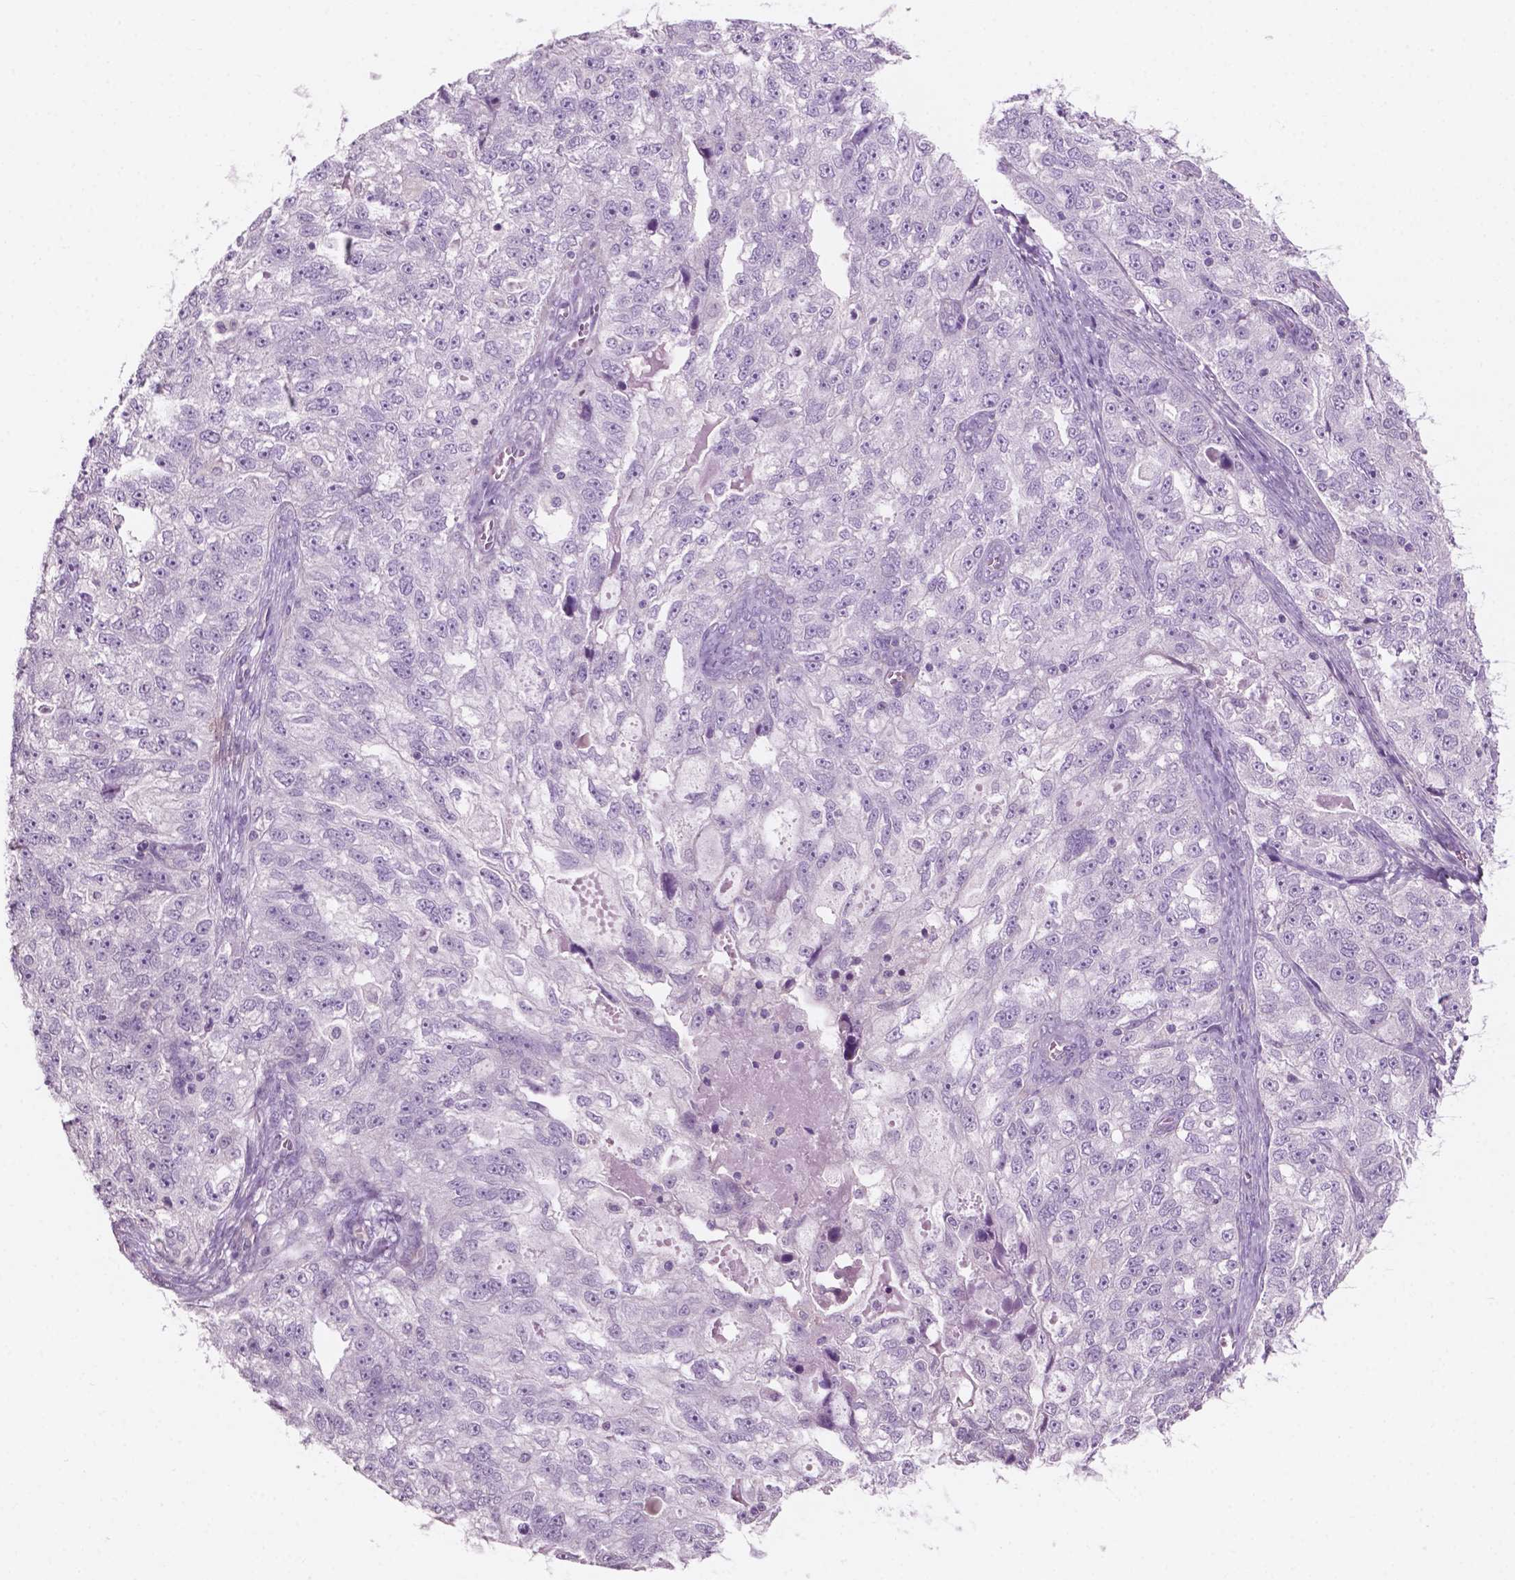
{"staining": {"intensity": "negative", "quantity": "none", "location": "none"}, "tissue": "ovarian cancer", "cell_type": "Tumor cells", "image_type": "cancer", "snomed": [{"axis": "morphology", "description": "Cystadenocarcinoma, serous, NOS"}, {"axis": "topography", "description": "Ovary"}], "caption": "Immunohistochemical staining of human ovarian serous cystadenocarcinoma reveals no significant positivity in tumor cells. (DAB (3,3'-diaminobenzidine) immunohistochemistry (IHC), high magnification).", "gene": "AWAT1", "patient": {"sex": "female", "age": 51}}